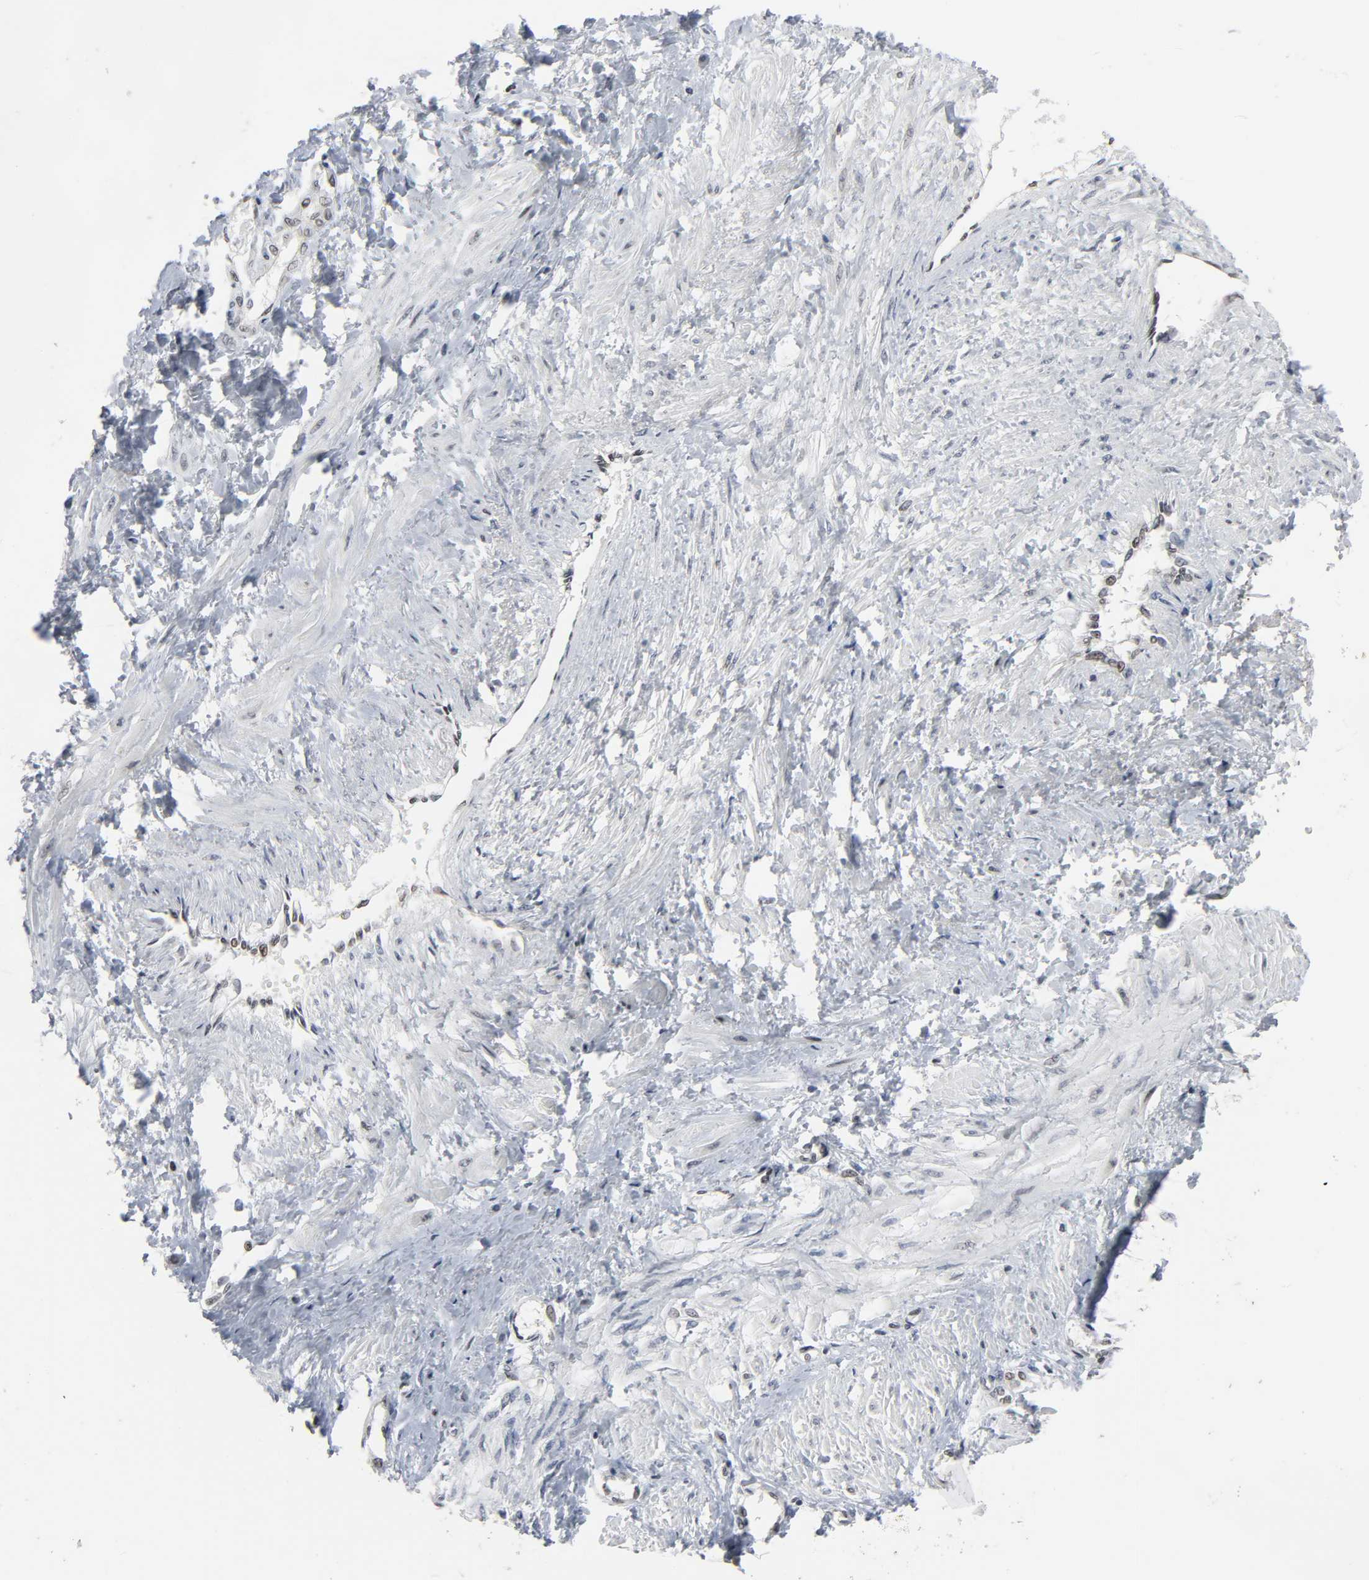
{"staining": {"intensity": "negative", "quantity": "none", "location": "none"}, "tissue": "smooth muscle", "cell_type": "Smooth muscle cells", "image_type": "normal", "snomed": [{"axis": "morphology", "description": "Normal tissue, NOS"}, {"axis": "topography", "description": "Smooth muscle"}, {"axis": "topography", "description": "Uterus"}], "caption": "IHC image of normal smooth muscle: smooth muscle stained with DAB displays no significant protein staining in smooth muscle cells. The staining is performed using DAB brown chromogen with nuclei counter-stained in using hematoxylin.", "gene": "MUC1", "patient": {"sex": "female", "age": 39}}